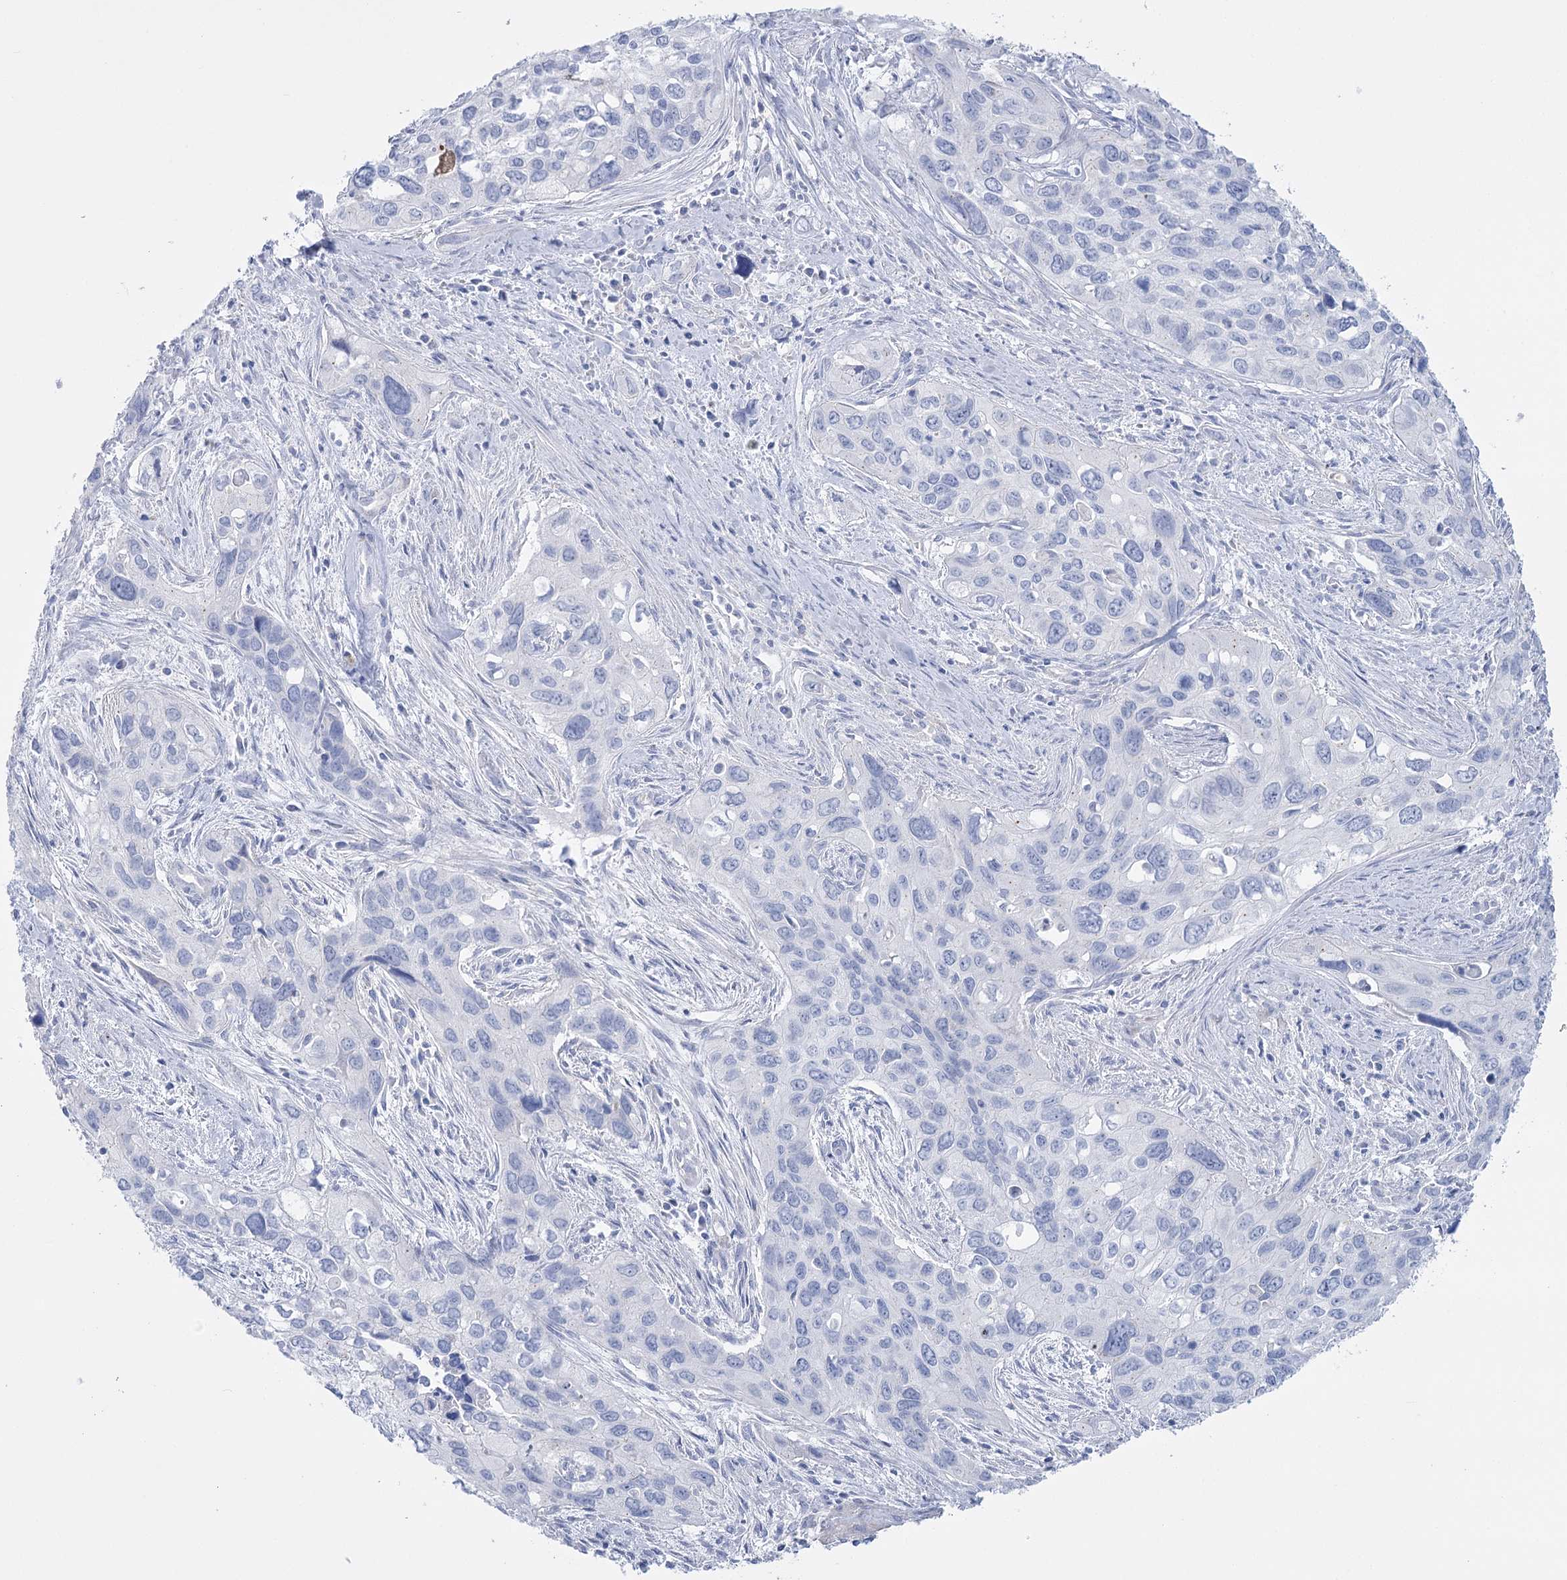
{"staining": {"intensity": "negative", "quantity": "none", "location": "none"}, "tissue": "cervical cancer", "cell_type": "Tumor cells", "image_type": "cancer", "snomed": [{"axis": "morphology", "description": "Squamous cell carcinoma, NOS"}, {"axis": "topography", "description": "Cervix"}], "caption": "This is an immunohistochemistry (IHC) photomicrograph of human squamous cell carcinoma (cervical). There is no positivity in tumor cells.", "gene": "PCDHA1", "patient": {"sex": "female", "age": 55}}